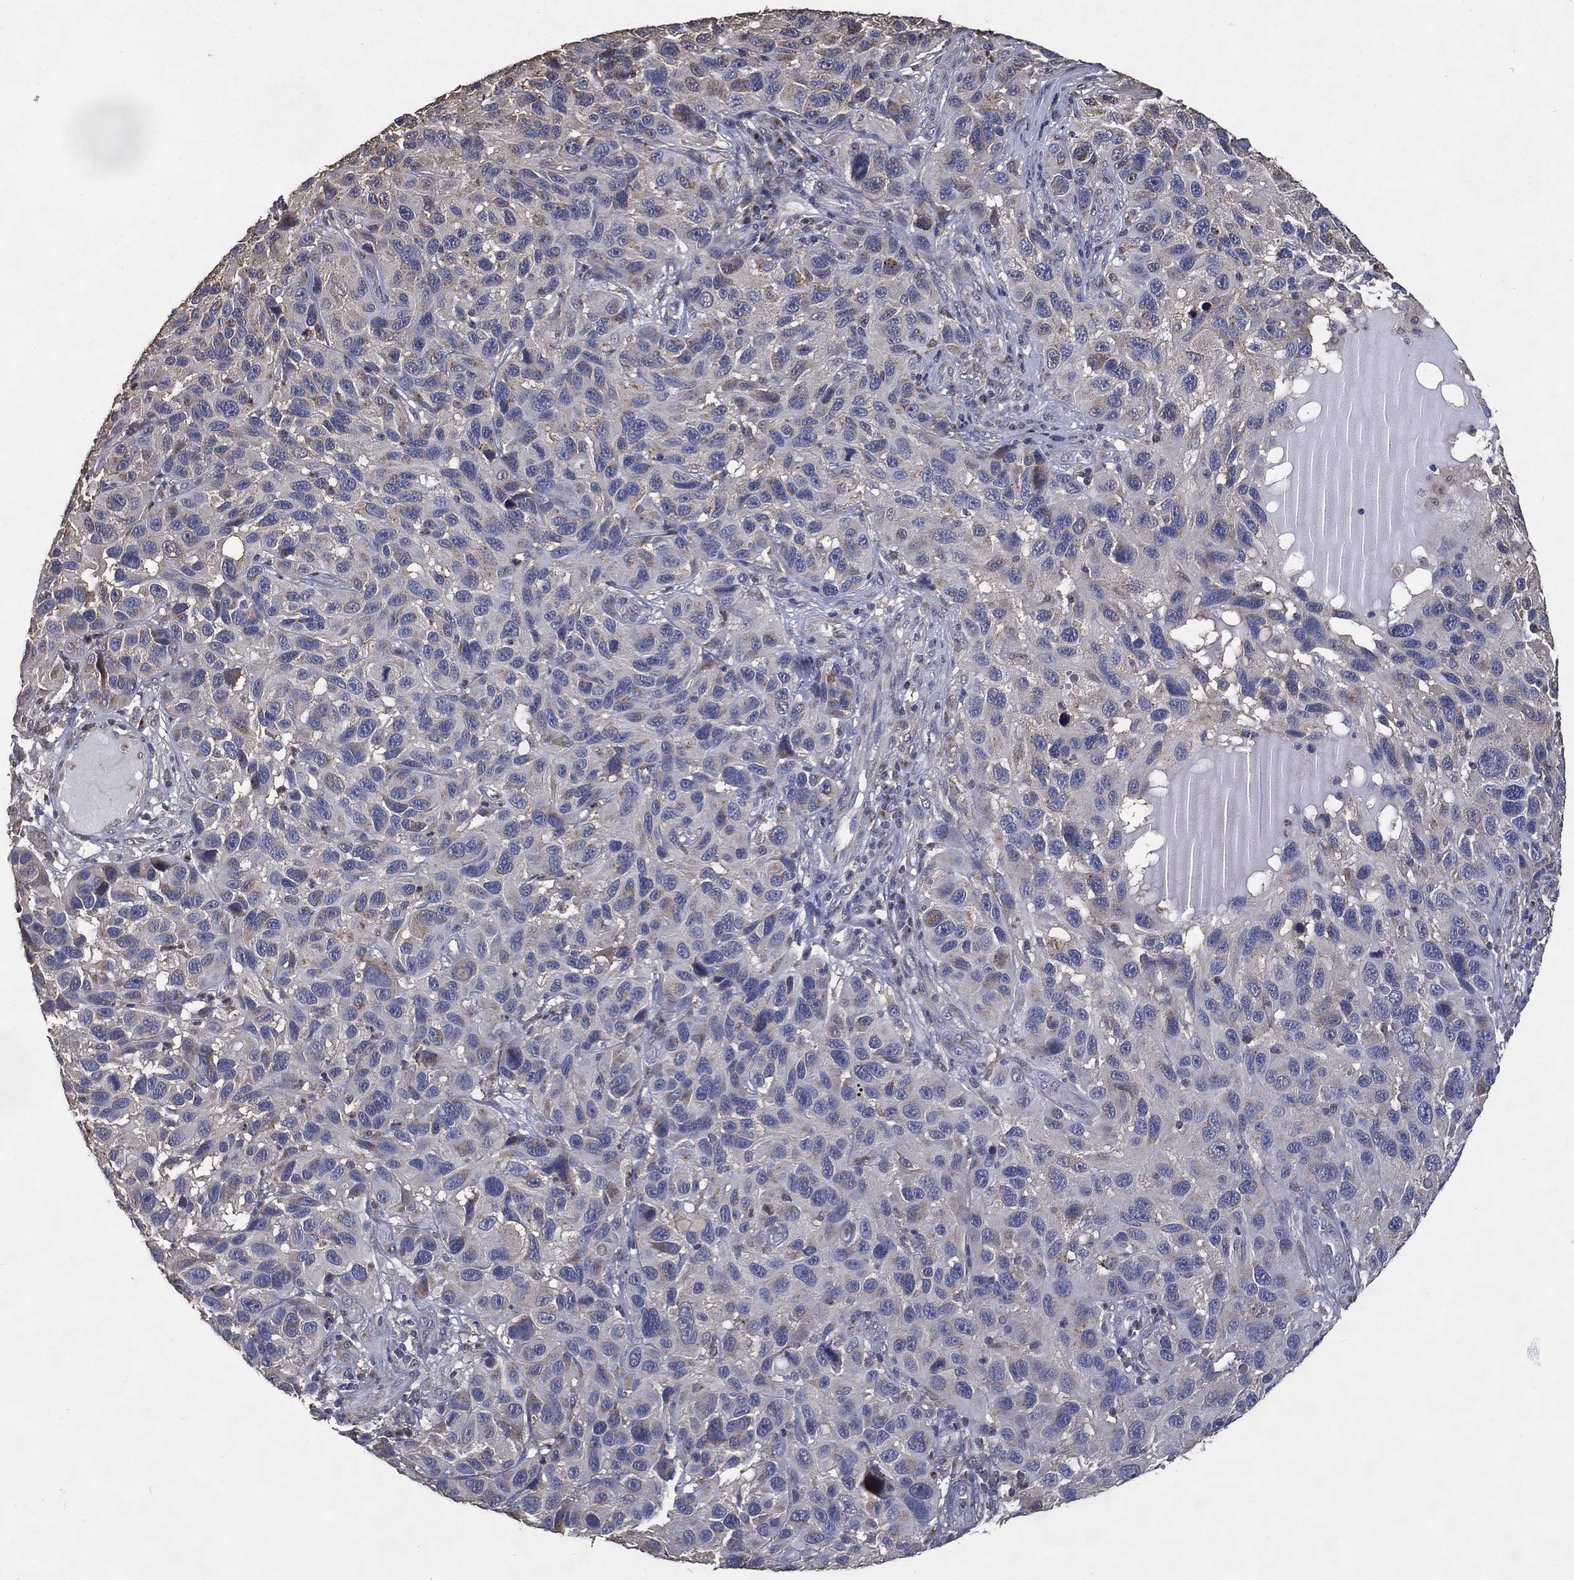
{"staining": {"intensity": "negative", "quantity": "none", "location": "none"}, "tissue": "melanoma", "cell_type": "Tumor cells", "image_type": "cancer", "snomed": [{"axis": "morphology", "description": "Malignant melanoma, NOS"}, {"axis": "topography", "description": "Skin"}], "caption": "Protein analysis of melanoma reveals no significant positivity in tumor cells. The staining was performed using DAB (3,3'-diaminobenzidine) to visualize the protein expression in brown, while the nuclei were stained in blue with hematoxylin (Magnification: 20x).", "gene": "GPR183", "patient": {"sex": "male", "age": 53}}